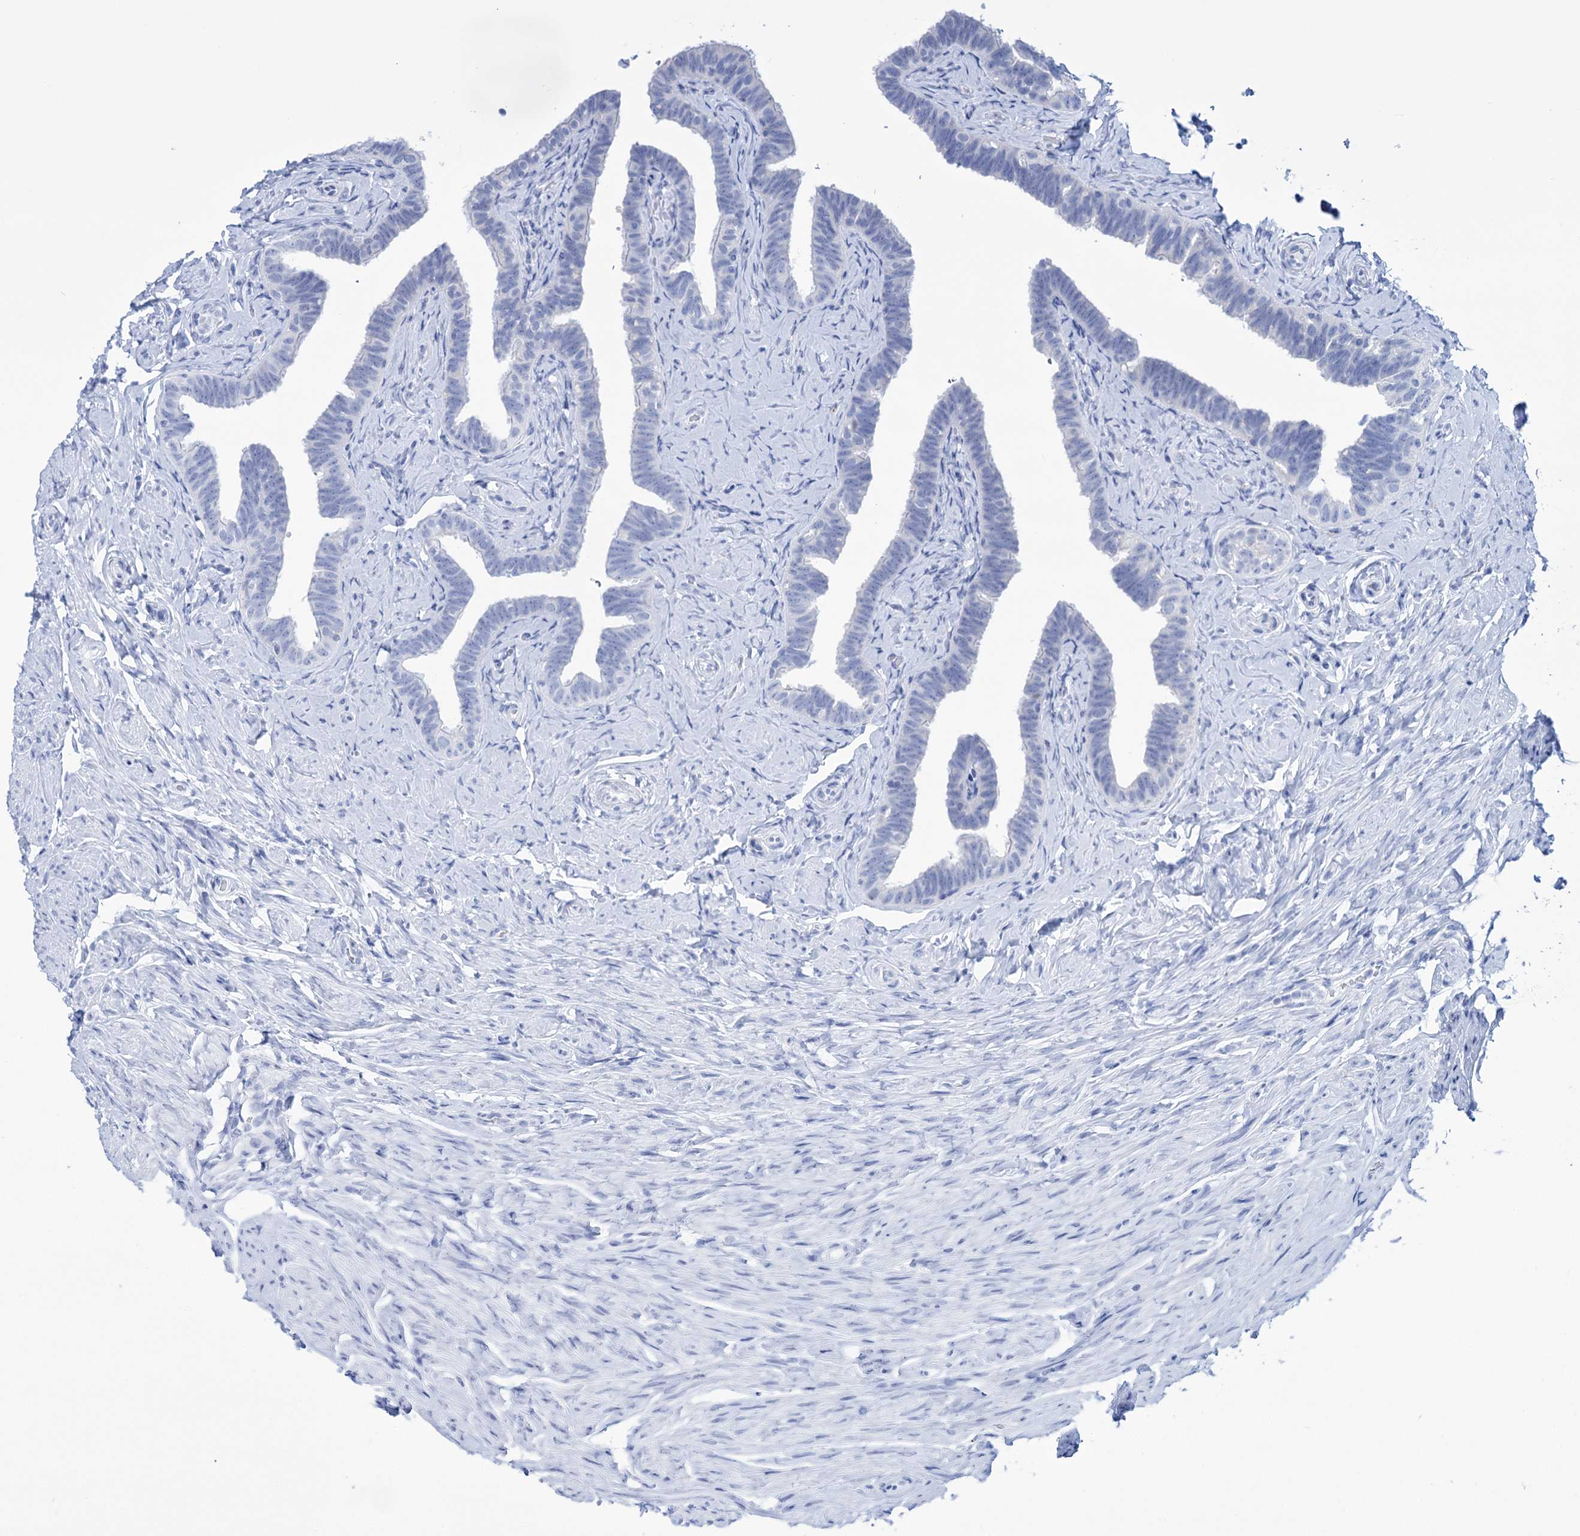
{"staining": {"intensity": "negative", "quantity": "none", "location": "none"}, "tissue": "fallopian tube", "cell_type": "Glandular cells", "image_type": "normal", "snomed": [{"axis": "morphology", "description": "Normal tissue, NOS"}, {"axis": "topography", "description": "Fallopian tube"}], "caption": "Fallopian tube was stained to show a protein in brown. There is no significant positivity in glandular cells. The staining is performed using DAB (3,3'-diaminobenzidine) brown chromogen with nuclei counter-stained in using hematoxylin.", "gene": "FBXW12", "patient": {"sex": "female", "age": 39}}